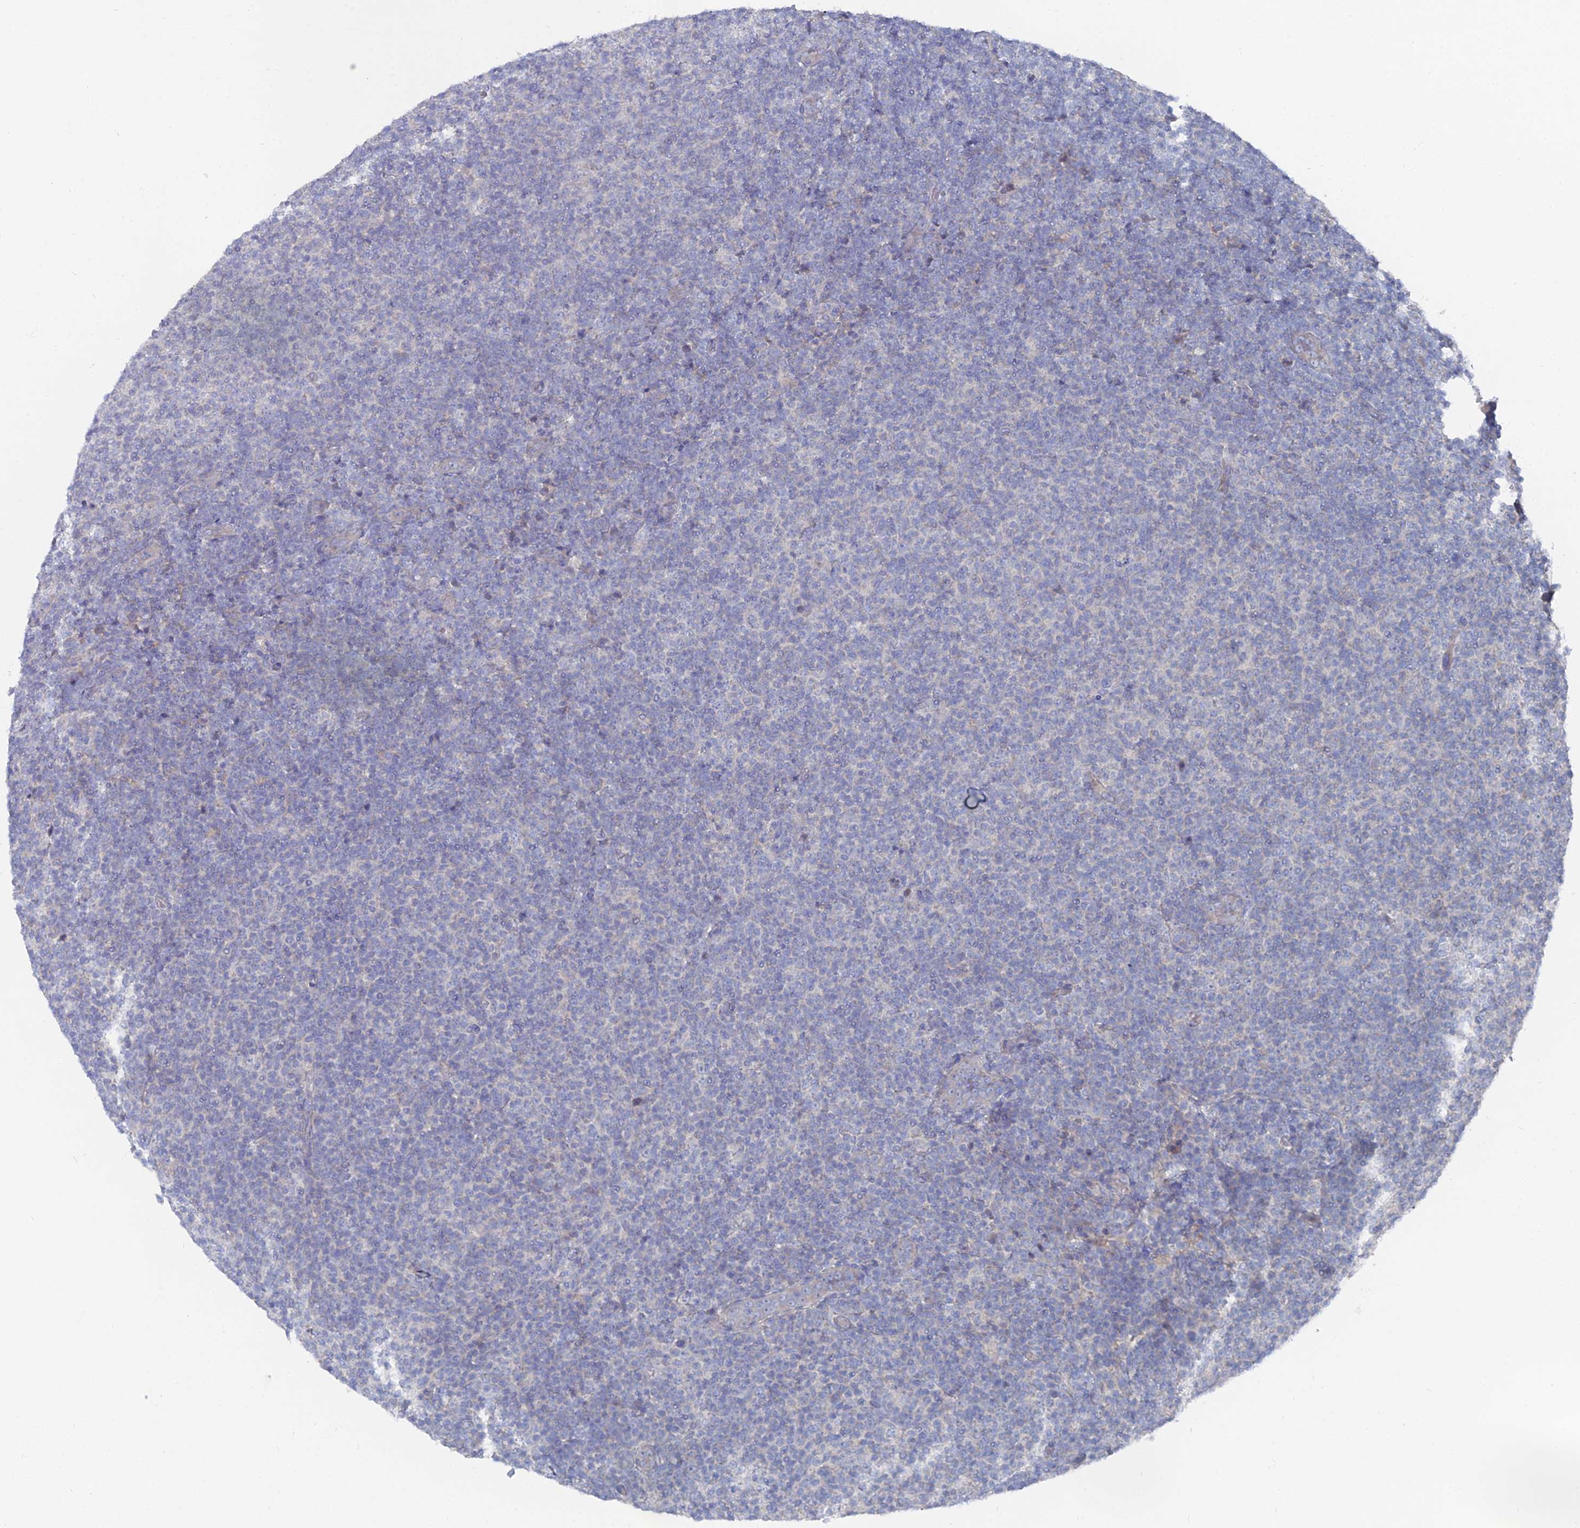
{"staining": {"intensity": "negative", "quantity": "none", "location": "none"}, "tissue": "lymphoma", "cell_type": "Tumor cells", "image_type": "cancer", "snomed": [{"axis": "morphology", "description": "Malignant lymphoma, non-Hodgkin's type, Low grade"}, {"axis": "topography", "description": "Lymph node"}], "caption": "DAB (3,3'-diaminobenzidine) immunohistochemical staining of lymphoma displays no significant positivity in tumor cells. (DAB (3,3'-diaminobenzidine) IHC visualized using brightfield microscopy, high magnification).", "gene": "CCDC149", "patient": {"sex": "male", "age": 66}}